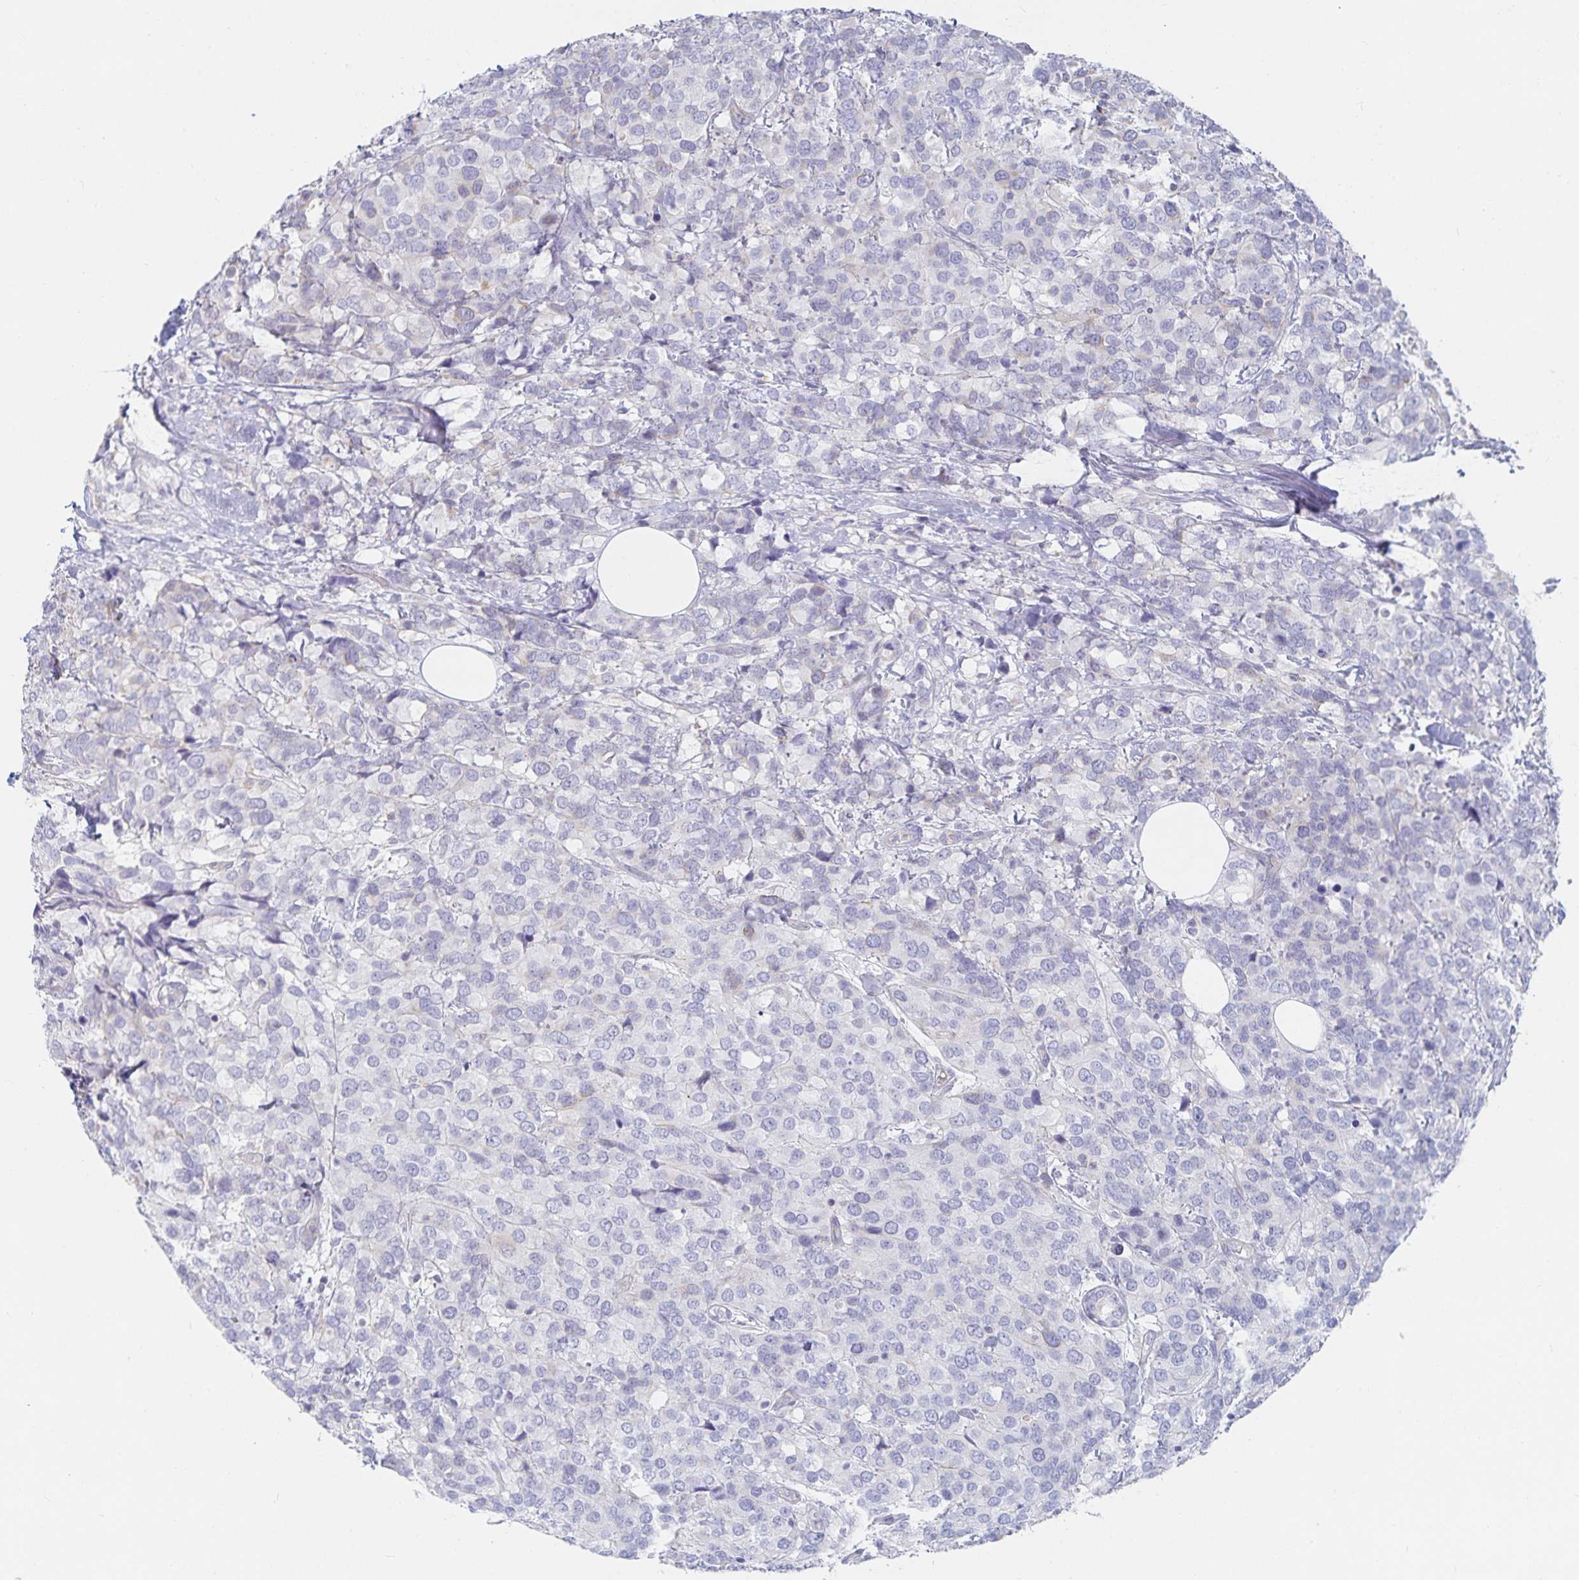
{"staining": {"intensity": "negative", "quantity": "none", "location": "none"}, "tissue": "breast cancer", "cell_type": "Tumor cells", "image_type": "cancer", "snomed": [{"axis": "morphology", "description": "Lobular carcinoma"}, {"axis": "topography", "description": "Breast"}], "caption": "This is an IHC micrograph of breast cancer (lobular carcinoma). There is no staining in tumor cells.", "gene": "SFTPA1", "patient": {"sex": "female", "age": 59}}